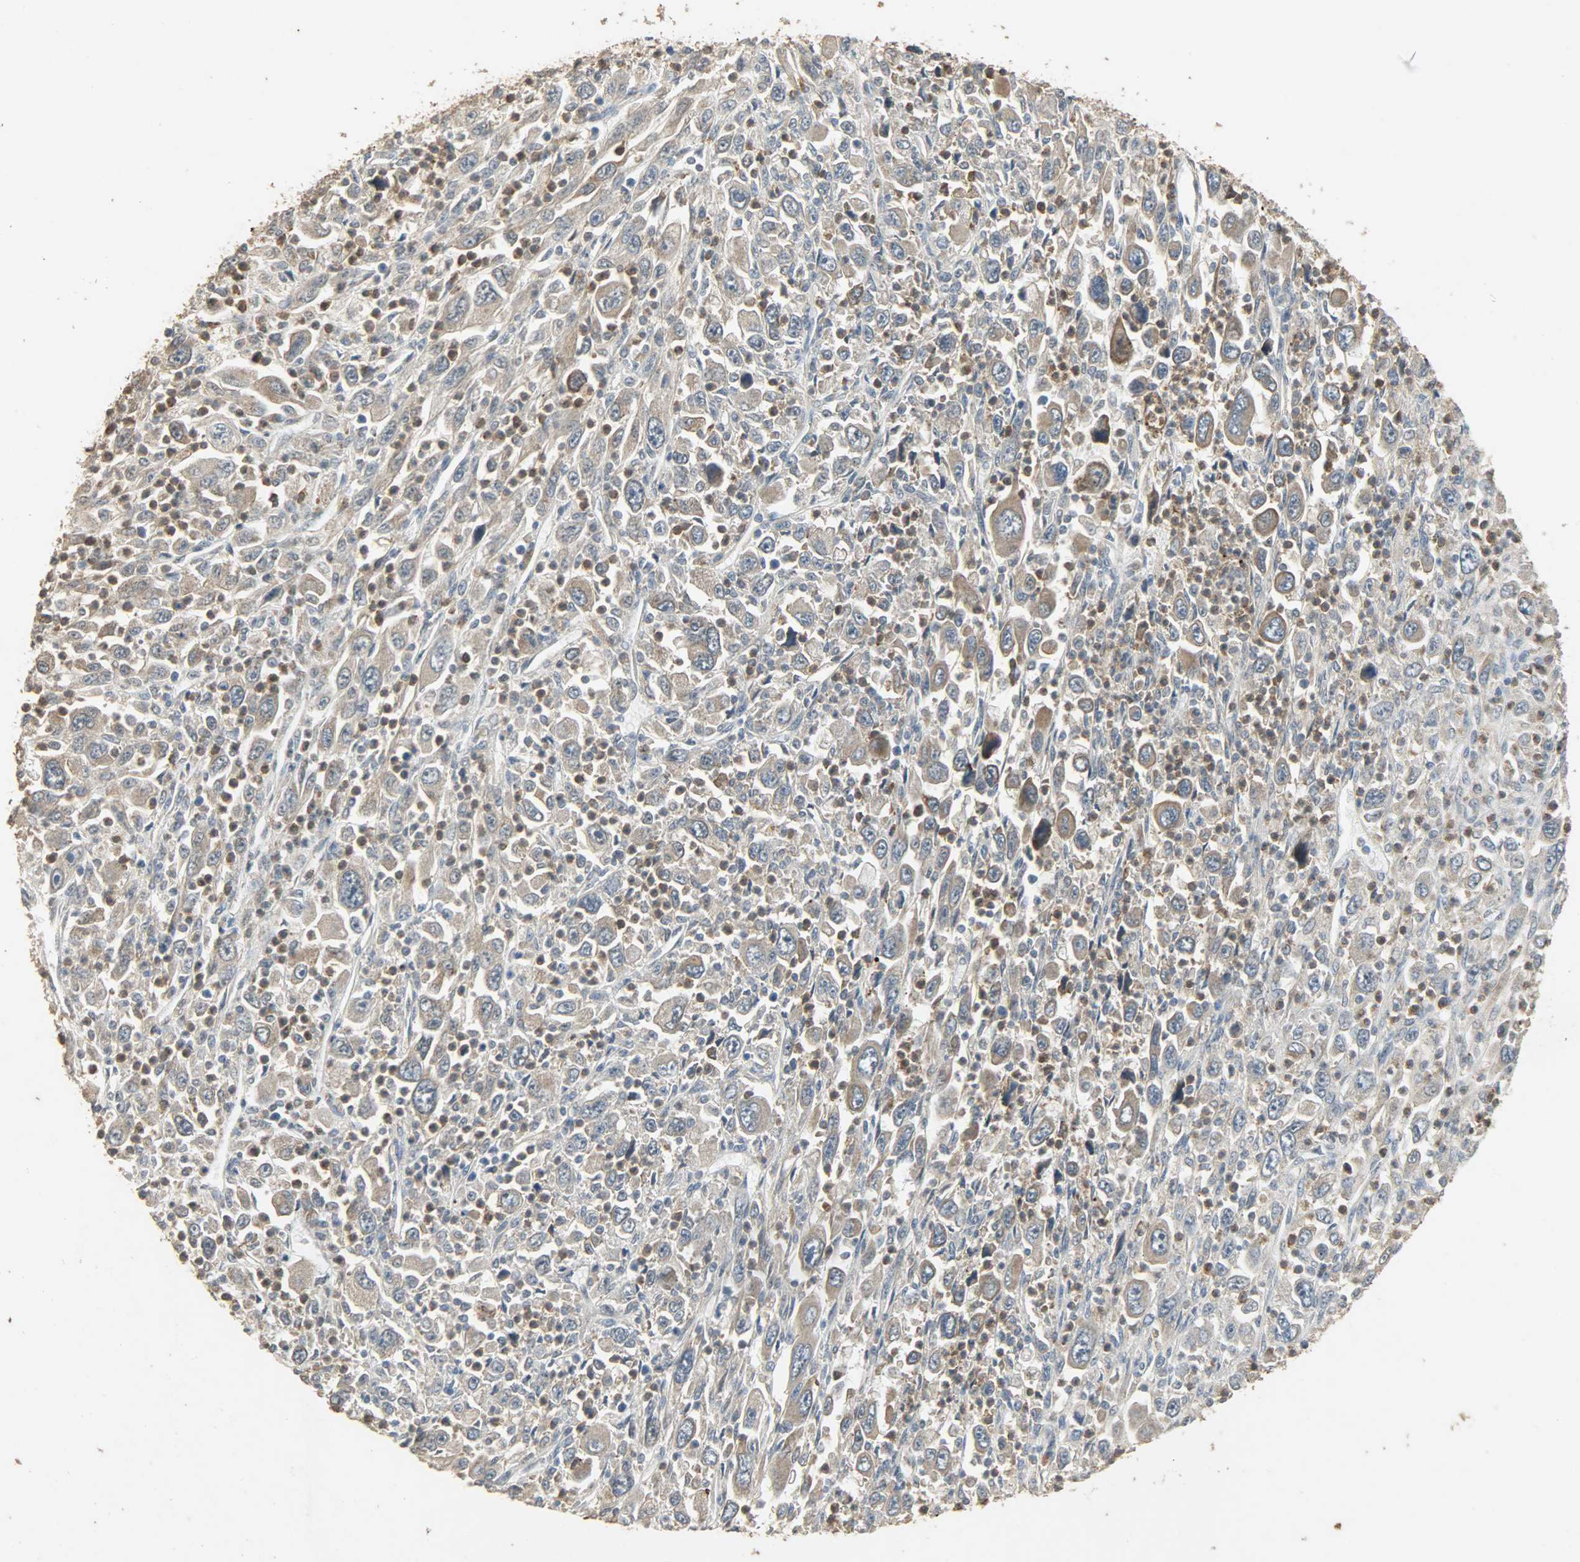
{"staining": {"intensity": "weak", "quantity": ">75%", "location": "cytoplasmic/membranous"}, "tissue": "melanoma", "cell_type": "Tumor cells", "image_type": "cancer", "snomed": [{"axis": "morphology", "description": "Malignant melanoma, Metastatic site"}, {"axis": "topography", "description": "Skin"}], "caption": "Weak cytoplasmic/membranous protein positivity is identified in about >75% of tumor cells in malignant melanoma (metastatic site).", "gene": "CDKN2C", "patient": {"sex": "female", "age": 56}}